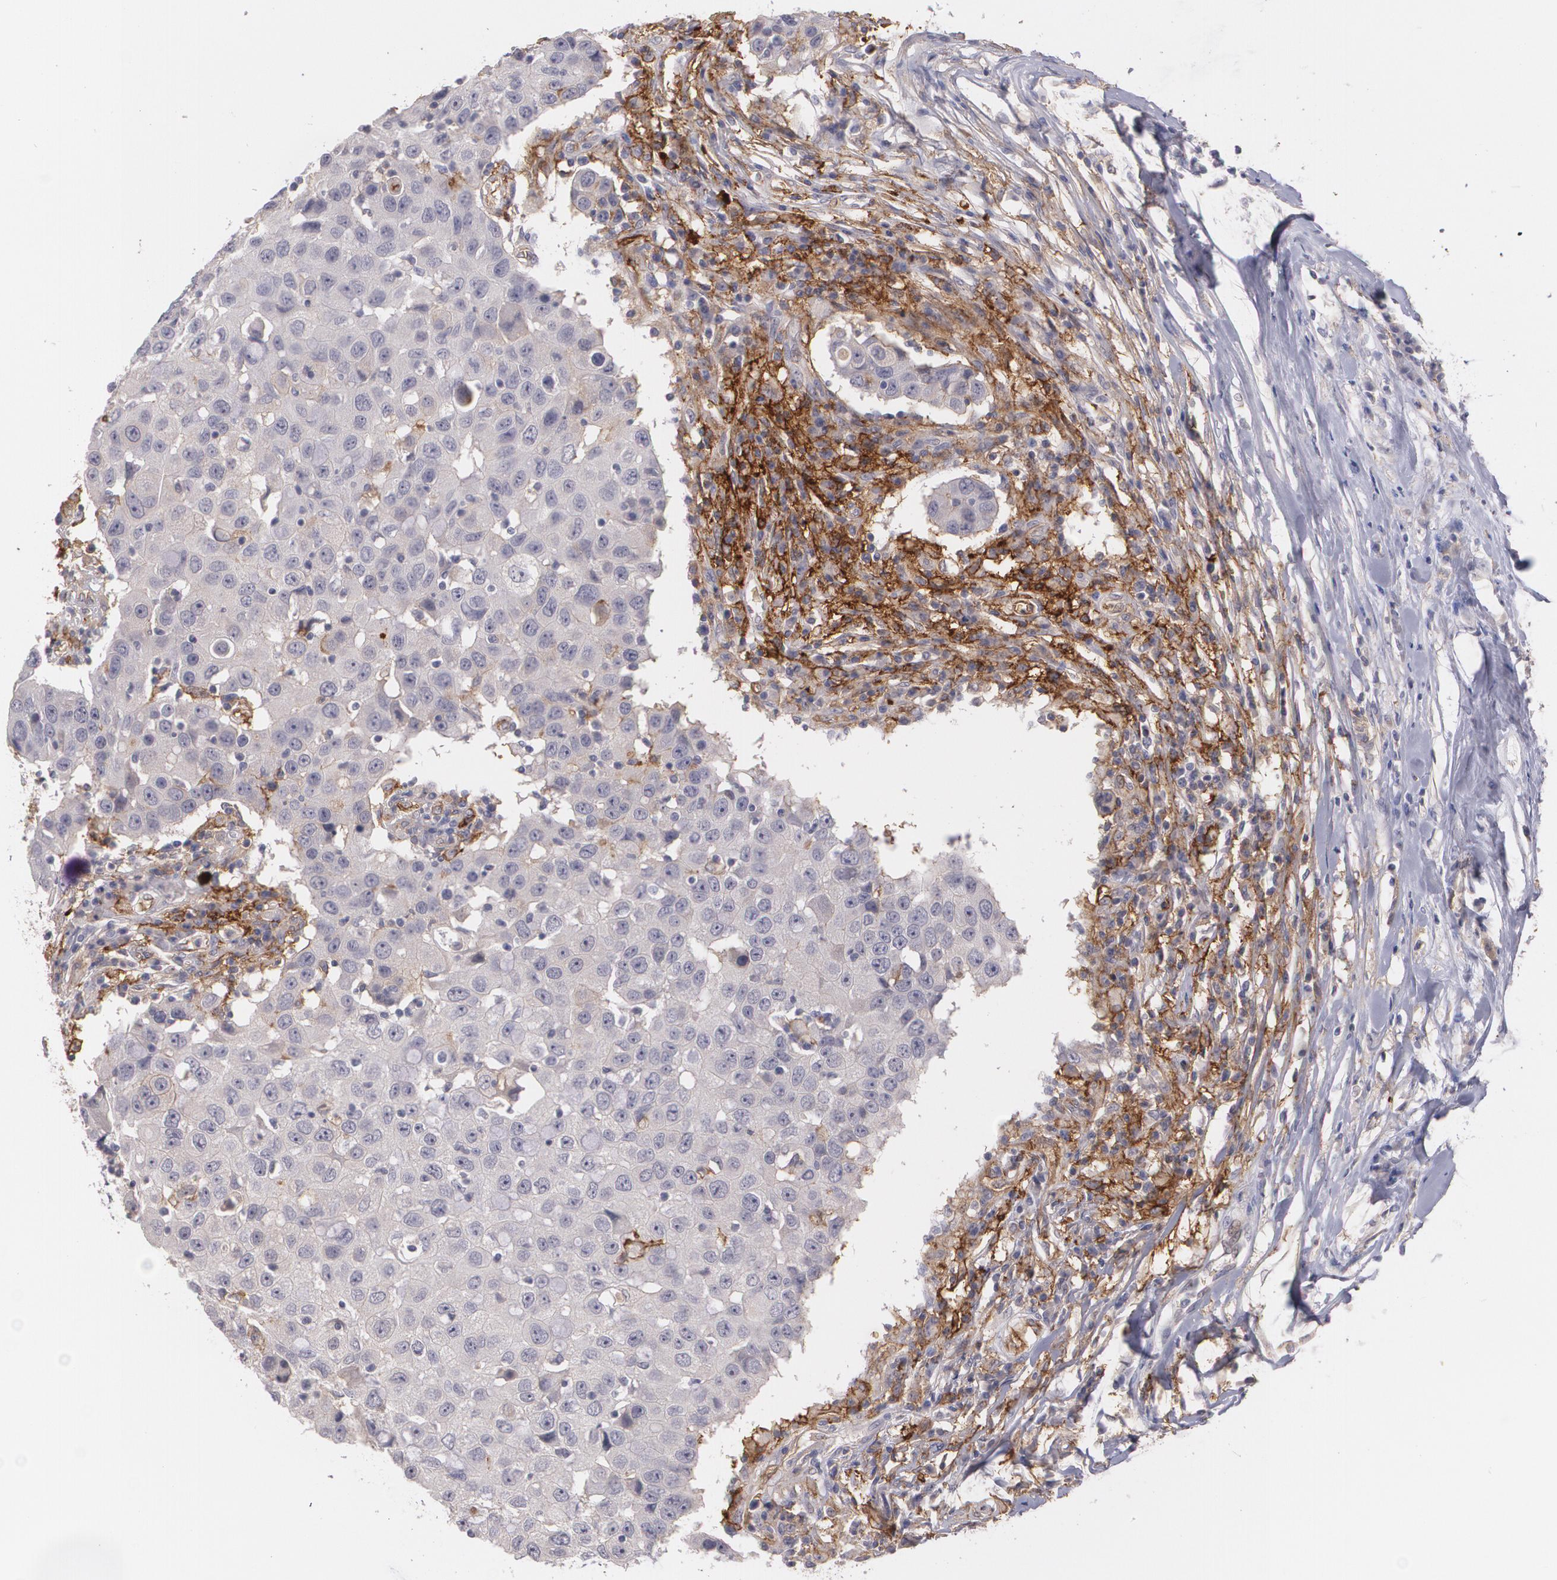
{"staining": {"intensity": "weak", "quantity": ">75%", "location": "cytoplasmic/membranous"}, "tissue": "breast cancer", "cell_type": "Tumor cells", "image_type": "cancer", "snomed": [{"axis": "morphology", "description": "Duct carcinoma"}, {"axis": "topography", "description": "Breast"}], "caption": "High-power microscopy captured an immunohistochemistry histopathology image of intraductal carcinoma (breast), revealing weak cytoplasmic/membranous positivity in about >75% of tumor cells.", "gene": "ACE", "patient": {"sex": "female", "age": 27}}